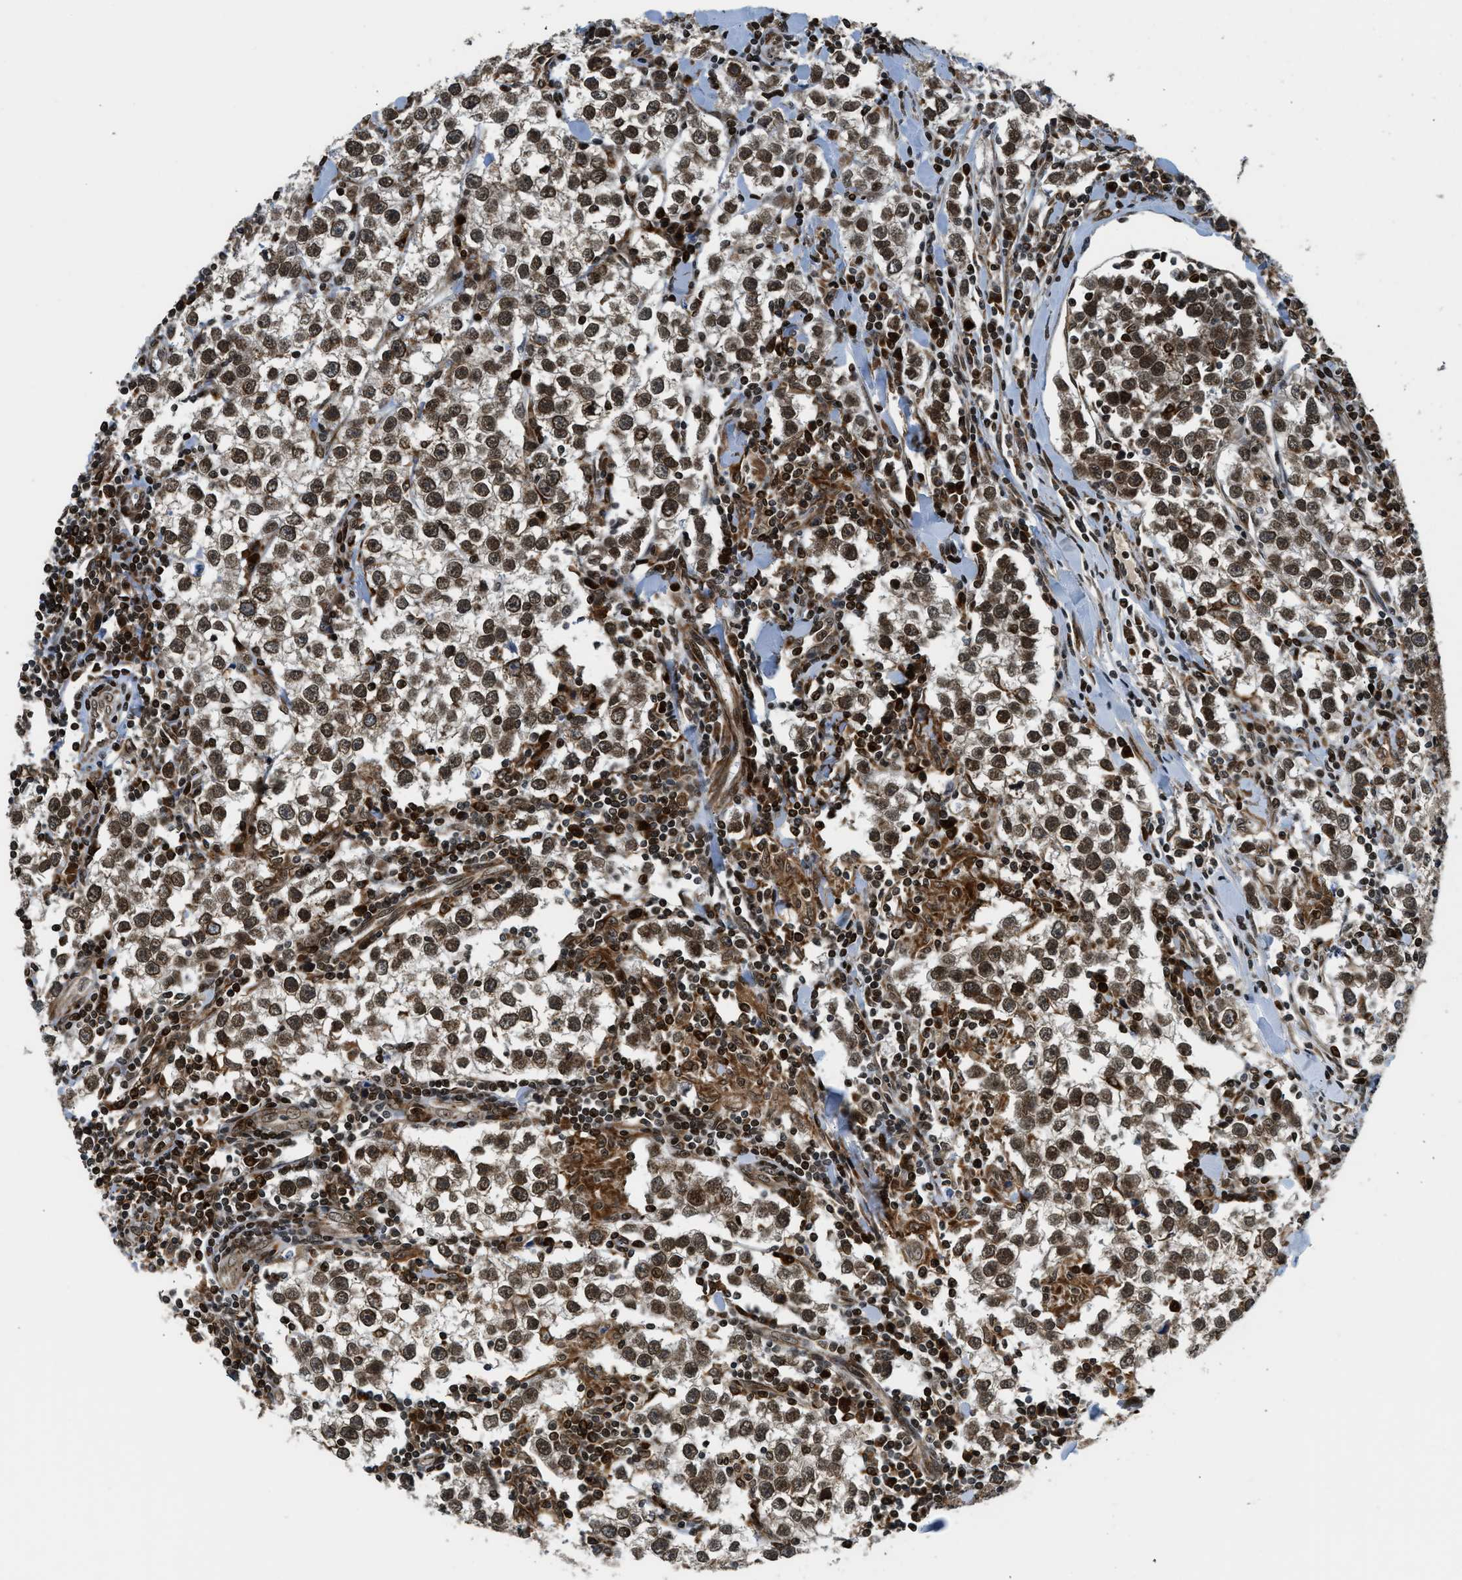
{"staining": {"intensity": "moderate", "quantity": ">75%", "location": "cytoplasmic/membranous,nuclear"}, "tissue": "testis cancer", "cell_type": "Tumor cells", "image_type": "cancer", "snomed": [{"axis": "morphology", "description": "Seminoma, NOS"}, {"axis": "morphology", "description": "Carcinoma, Embryonal, NOS"}, {"axis": "topography", "description": "Testis"}], "caption": "Protein expression analysis of testis cancer displays moderate cytoplasmic/membranous and nuclear staining in about >75% of tumor cells.", "gene": "RETREG3", "patient": {"sex": "male", "age": 36}}